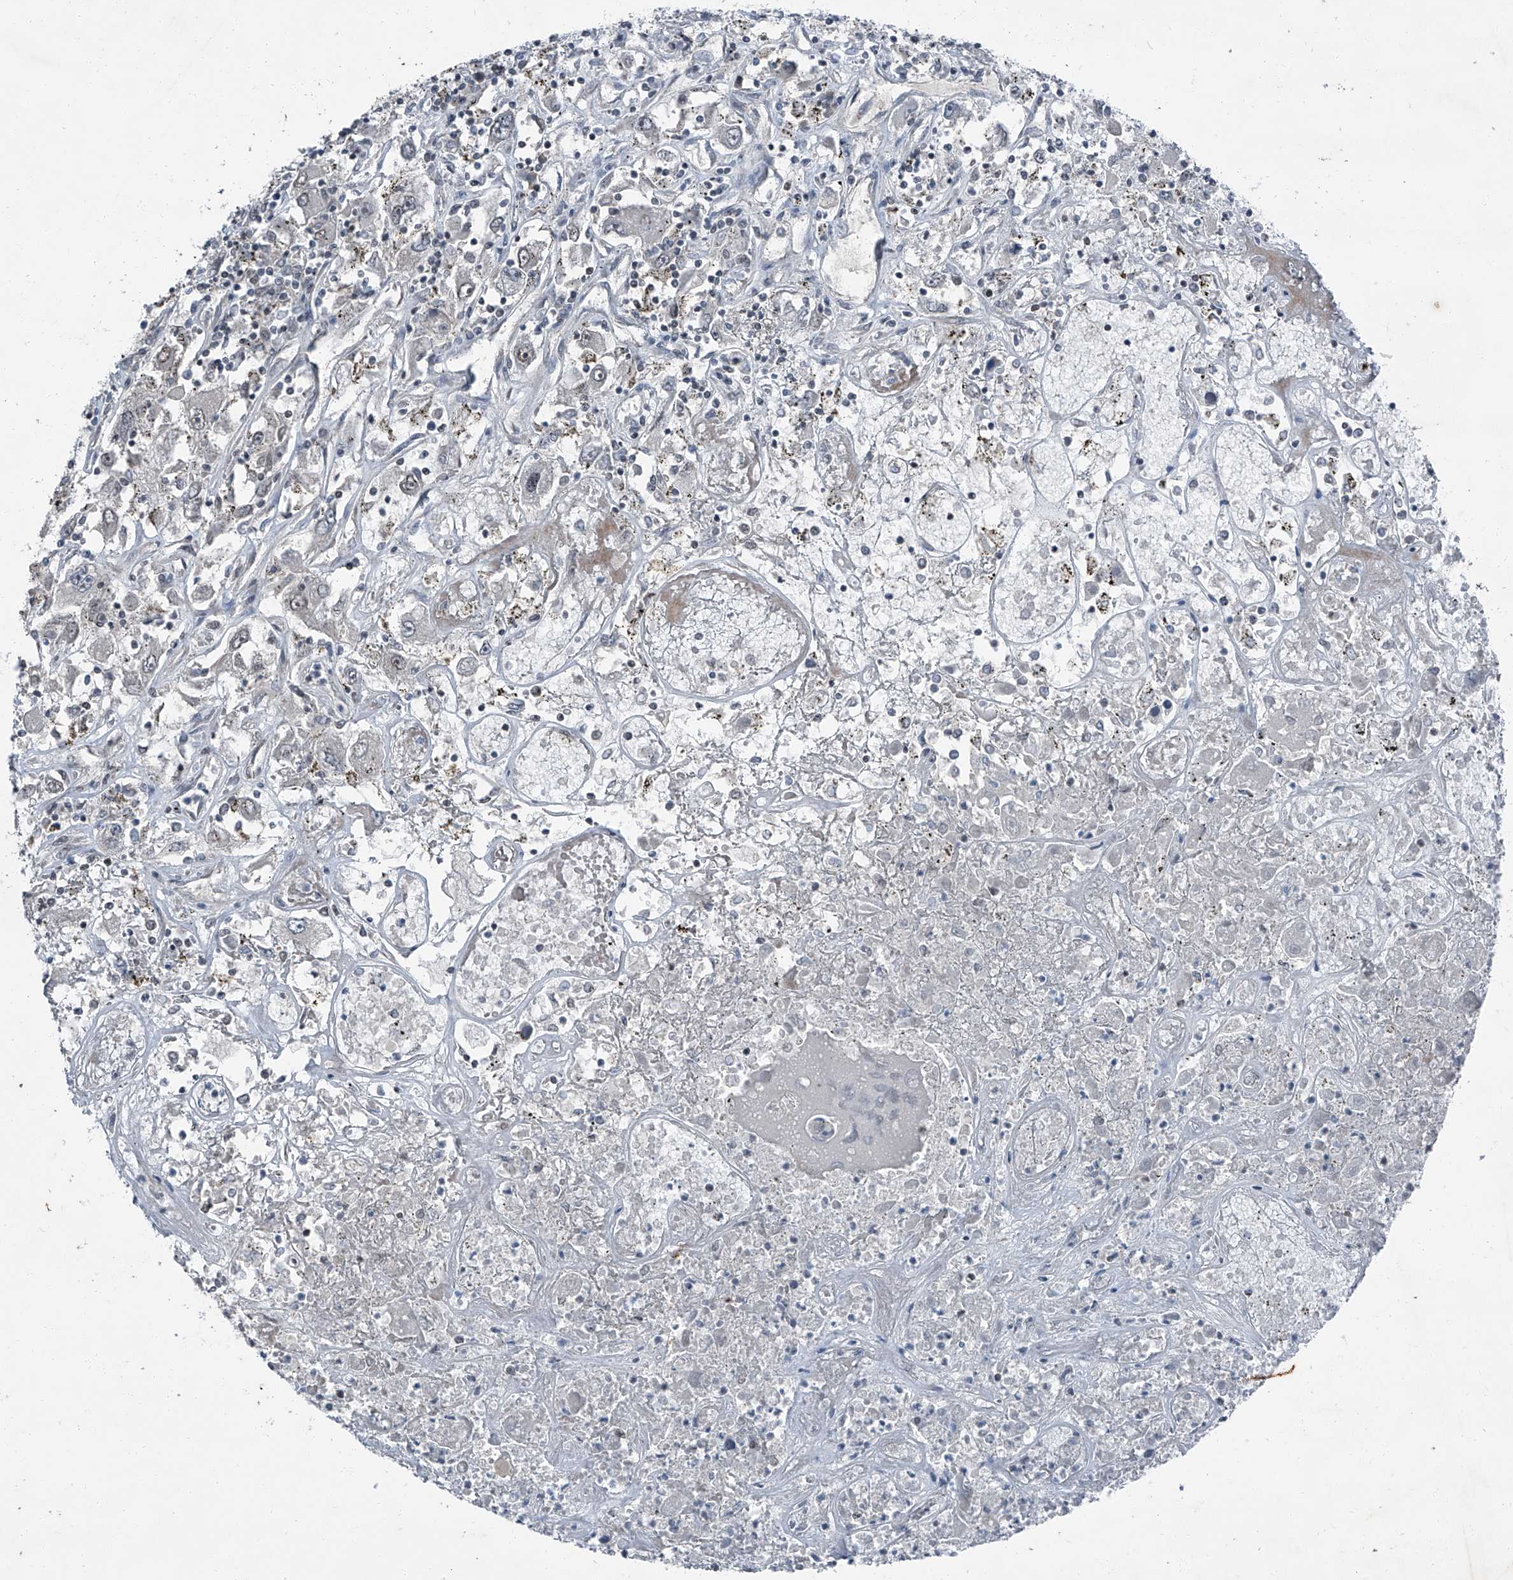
{"staining": {"intensity": "negative", "quantity": "none", "location": "none"}, "tissue": "renal cancer", "cell_type": "Tumor cells", "image_type": "cancer", "snomed": [{"axis": "morphology", "description": "Adenocarcinoma, NOS"}, {"axis": "topography", "description": "Kidney"}], "caption": "Human renal cancer (adenocarcinoma) stained for a protein using immunohistochemistry (IHC) demonstrates no staining in tumor cells.", "gene": "BMI1", "patient": {"sex": "female", "age": 52}}